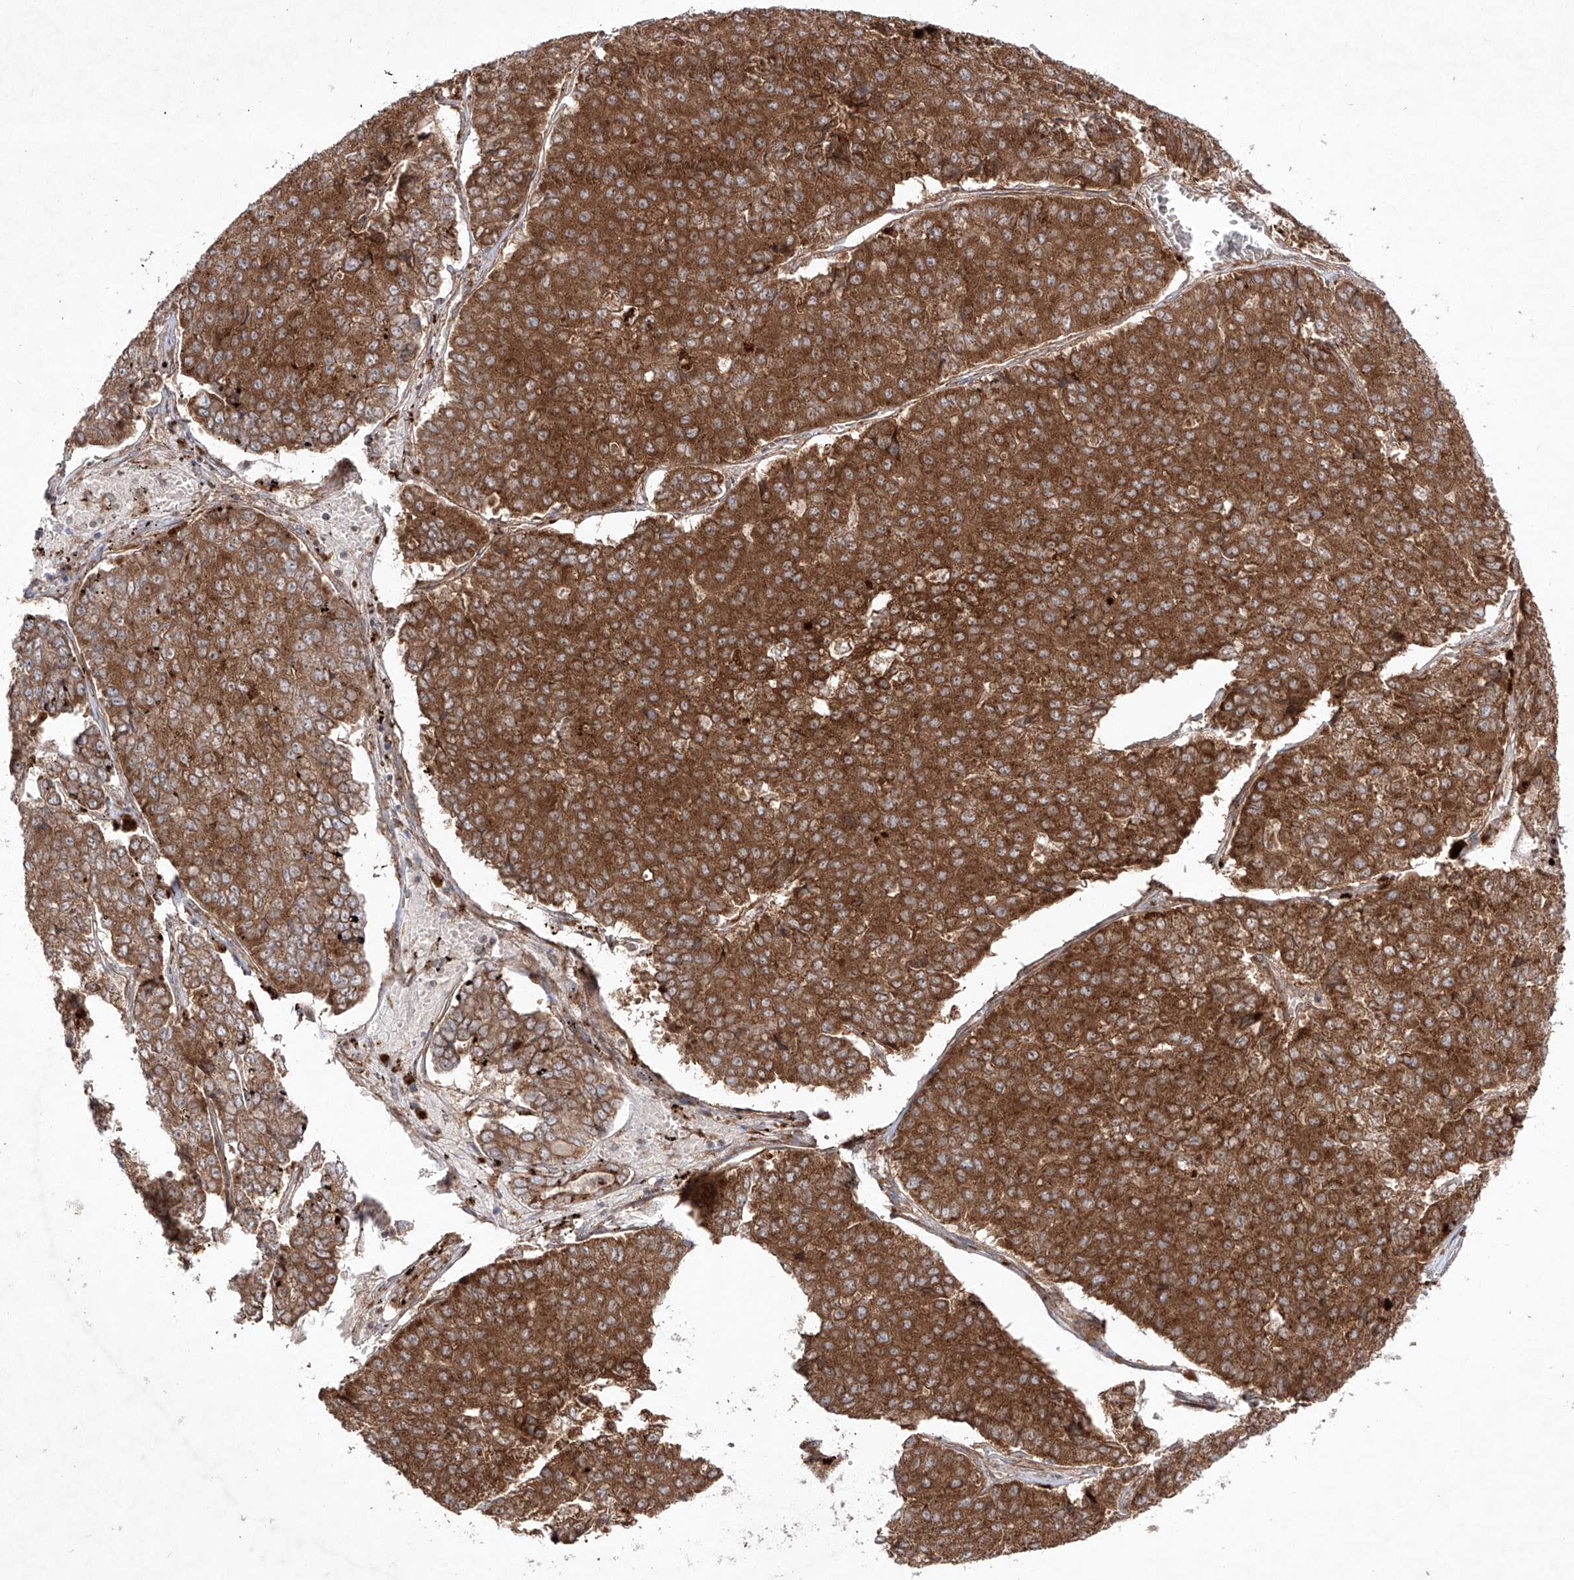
{"staining": {"intensity": "strong", "quantity": ">75%", "location": "cytoplasmic/membranous"}, "tissue": "pancreatic cancer", "cell_type": "Tumor cells", "image_type": "cancer", "snomed": [{"axis": "morphology", "description": "Adenocarcinoma, NOS"}, {"axis": "topography", "description": "Pancreas"}], "caption": "Tumor cells reveal high levels of strong cytoplasmic/membranous staining in about >75% of cells in pancreatic adenocarcinoma.", "gene": "YKT6", "patient": {"sex": "male", "age": 50}}